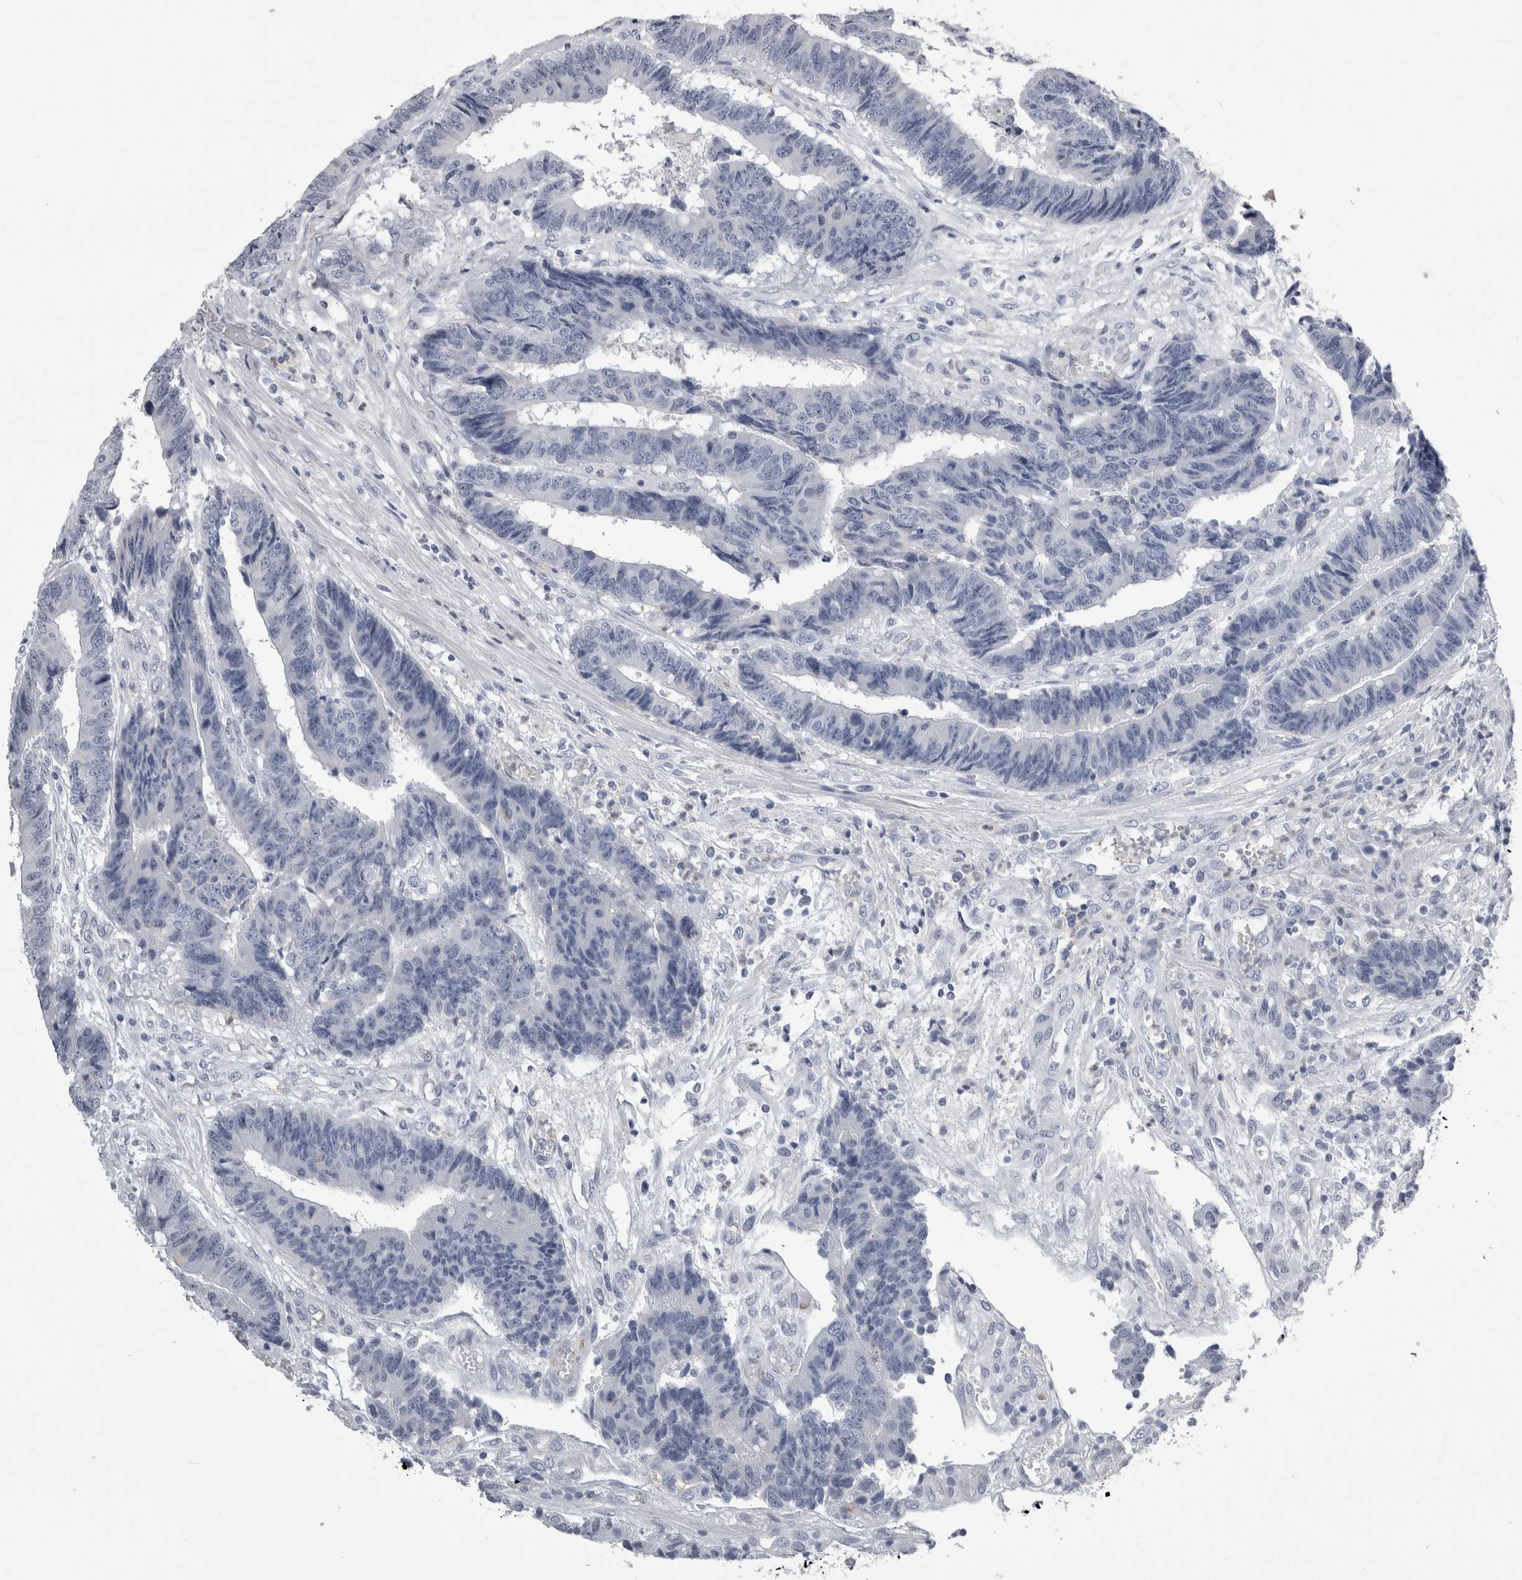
{"staining": {"intensity": "negative", "quantity": "none", "location": "none"}, "tissue": "colorectal cancer", "cell_type": "Tumor cells", "image_type": "cancer", "snomed": [{"axis": "morphology", "description": "Adenocarcinoma, NOS"}, {"axis": "topography", "description": "Rectum"}], "caption": "The photomicrograph reveals no staining of tumor cells in colorectal cancer.", "gene": "ALDH8A1", "patient": {"sex": "male", "age": 84}}